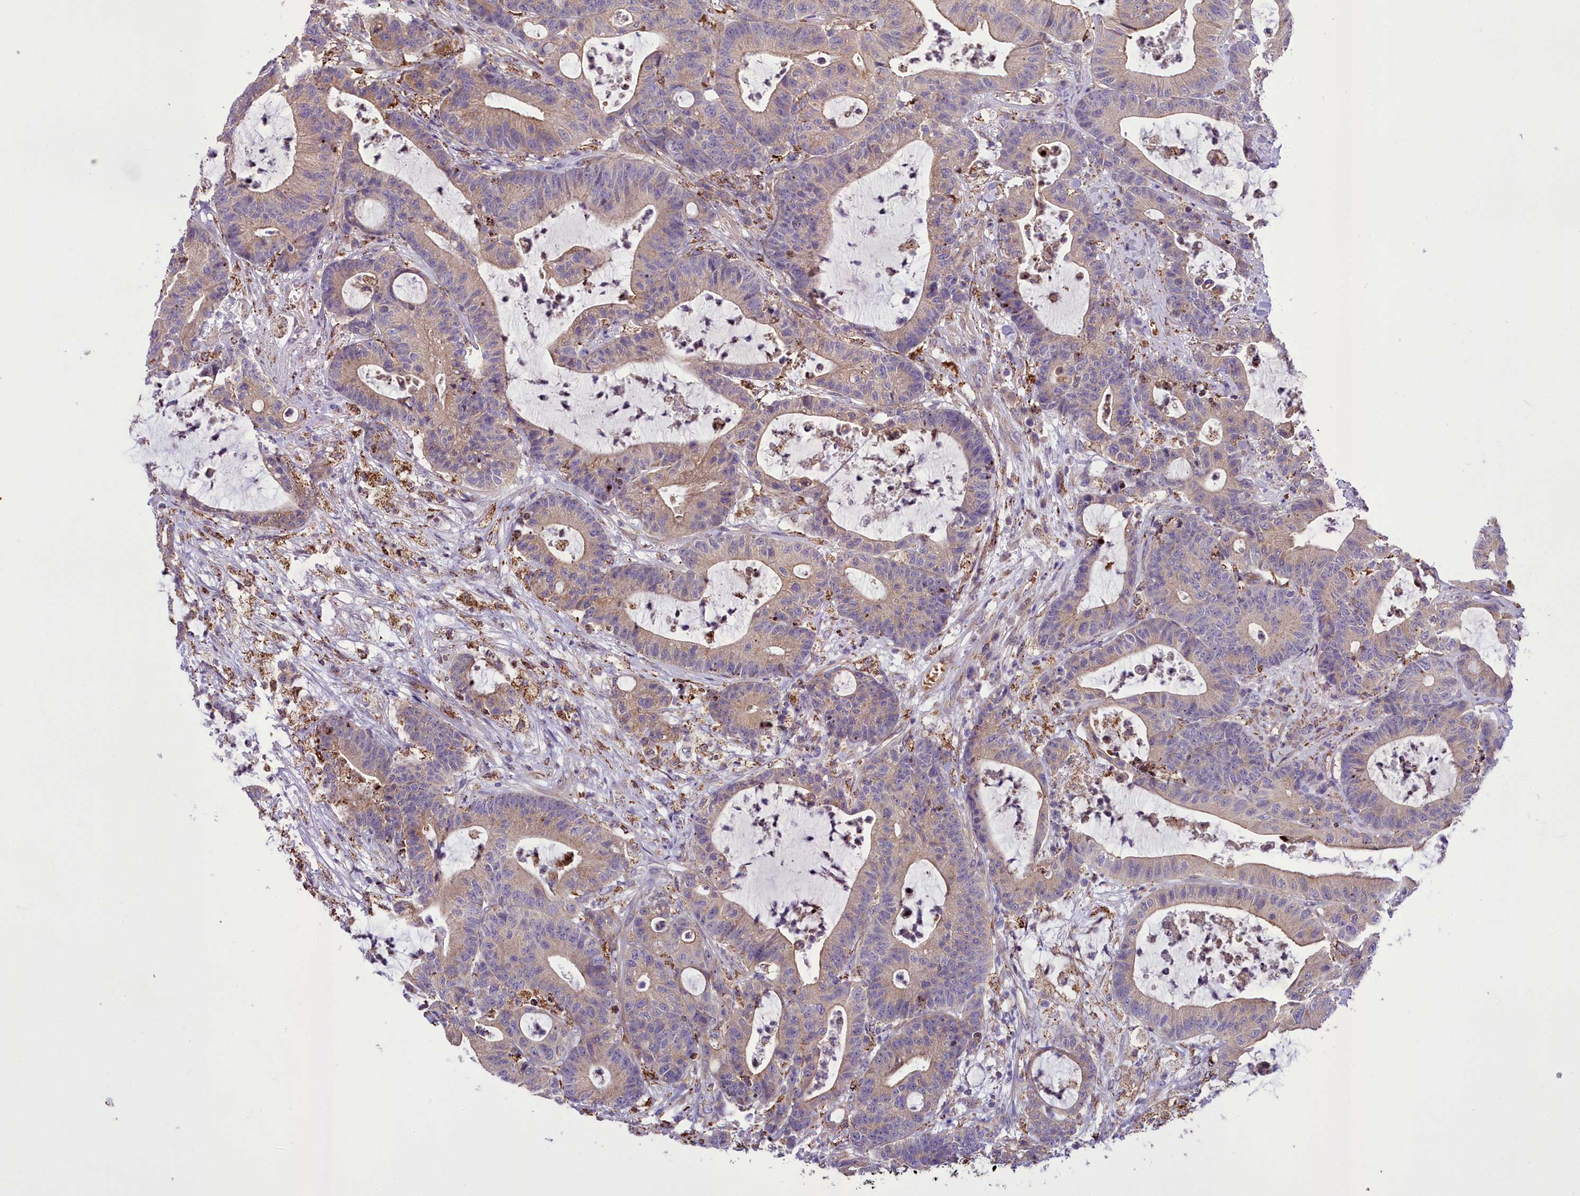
{"staining": {"intensity": "moderate", "quantity": ">75%", "location": "cytoplasmic/membranous"}, "tissue": "colorectal cancer", "cell_type": "Tumor cells", "image_type": "cancer", "snomed": [{"axis": "morphology", "description": "Adenocarcinoma, NOS"}, {"axis": "topography", "description": "Colon"}], "caption": "This micrograph exhibits colorectal adenocarcinoma stained with immunohistochemistry (IHC) to label a protein in brown. The cytoplasmic/membranous of tumor cells show moderate positivity for the protein. Nuclei are counter-stained blue.", "gene": "TBC1D24", "patient": {"sex": "female", "age": 84}}